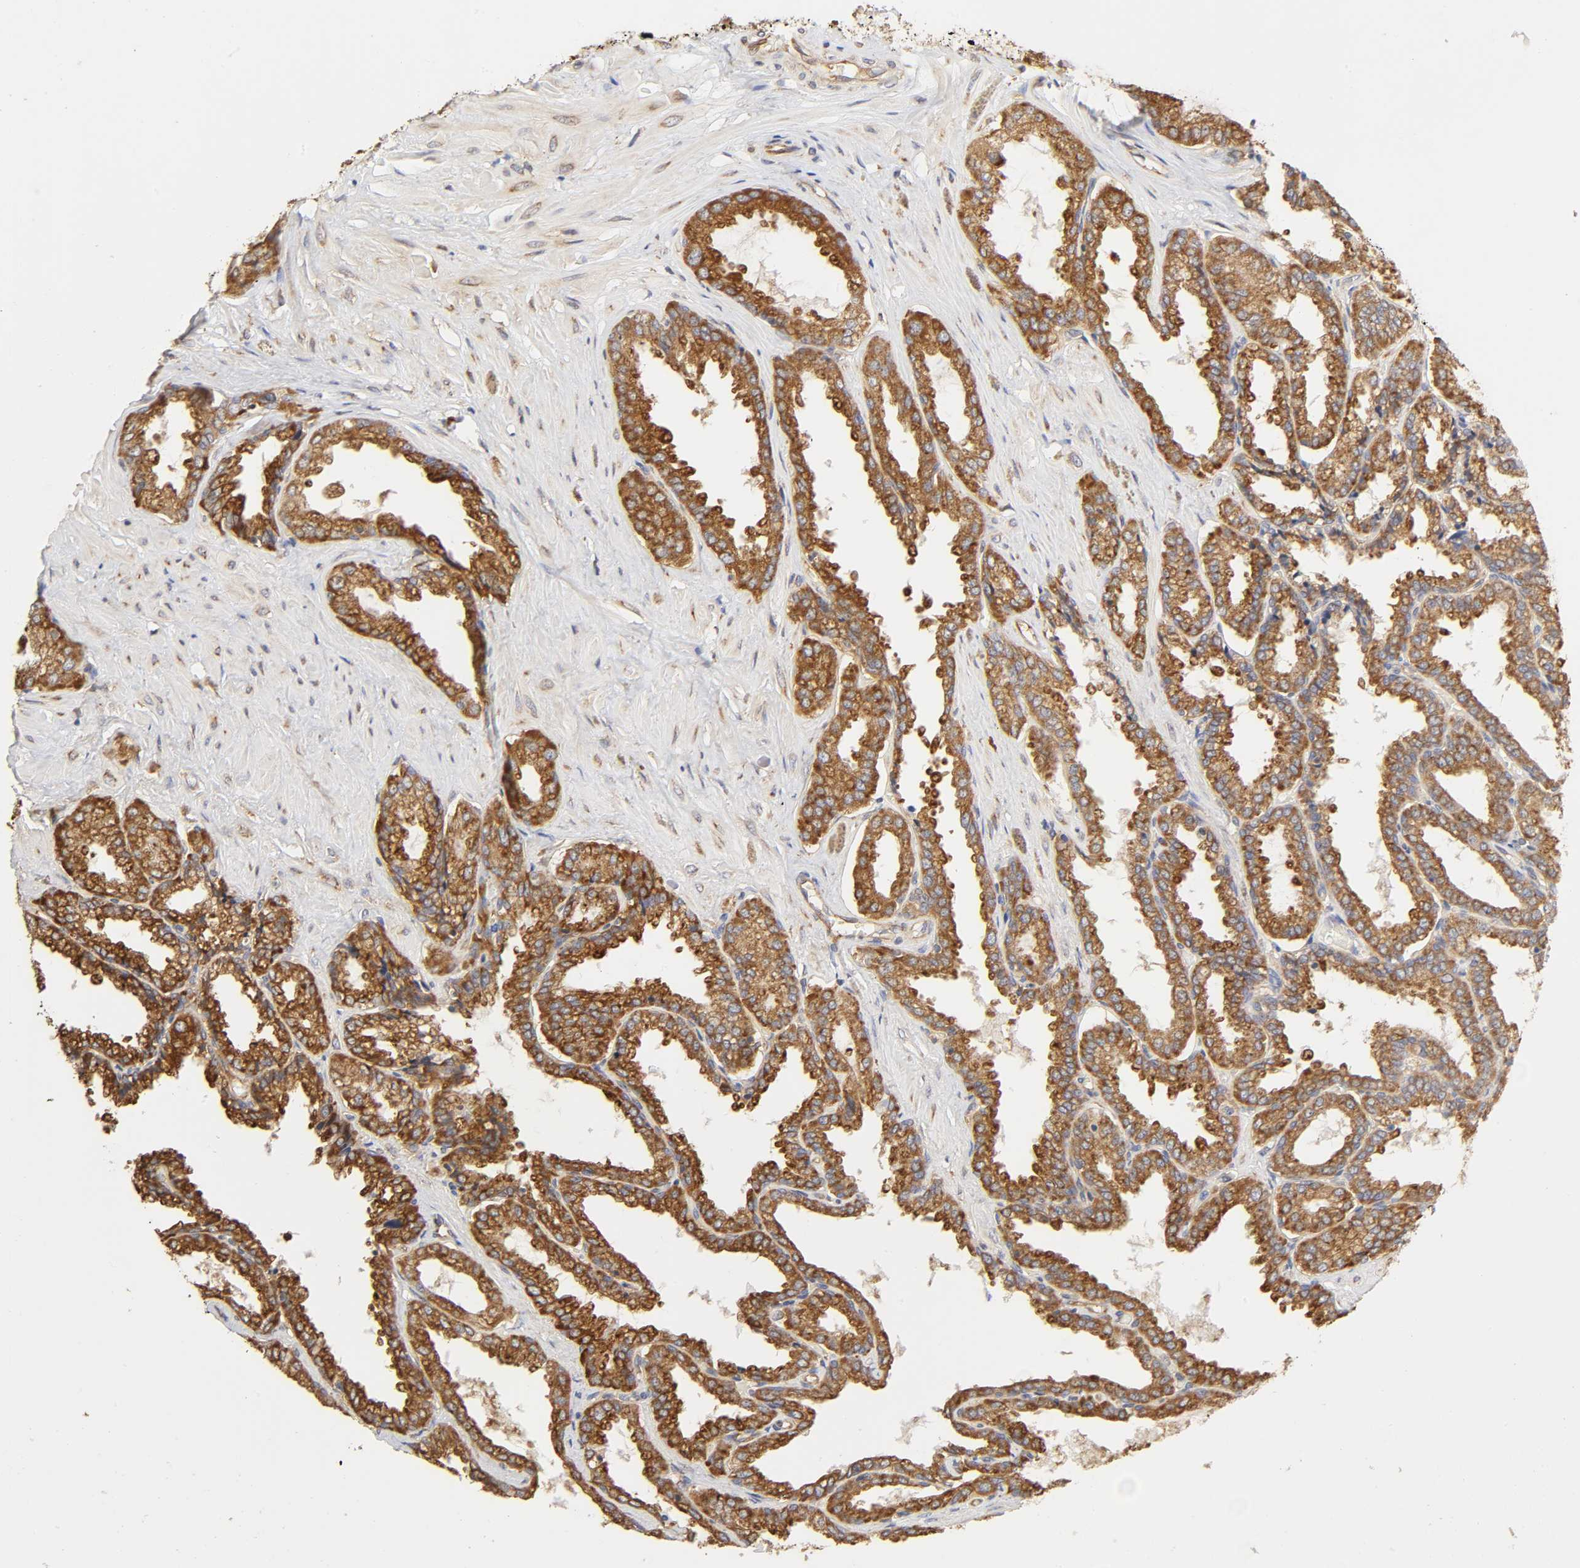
{"staining": {"intensity": "strong", "quantity": ">75%", "location": "cytoplasmic/membranous"}, "tissue": "seminal vesicle", "cell_type": "Glandular cells", "image_type": "normal", "snomed": [{"axis": "morphology", "description": "Normal tissue, NOS"}, {"axis": "topography", "description": "Seminal veicle"}], "caption": "Strong cytoplasmic/membranous staining for a protein is present in approximately >75% of glandular cells of benign seminal vesicle using IHC.", "gene": "RPL14", "patient": {"sex": "male", "age": 46}}